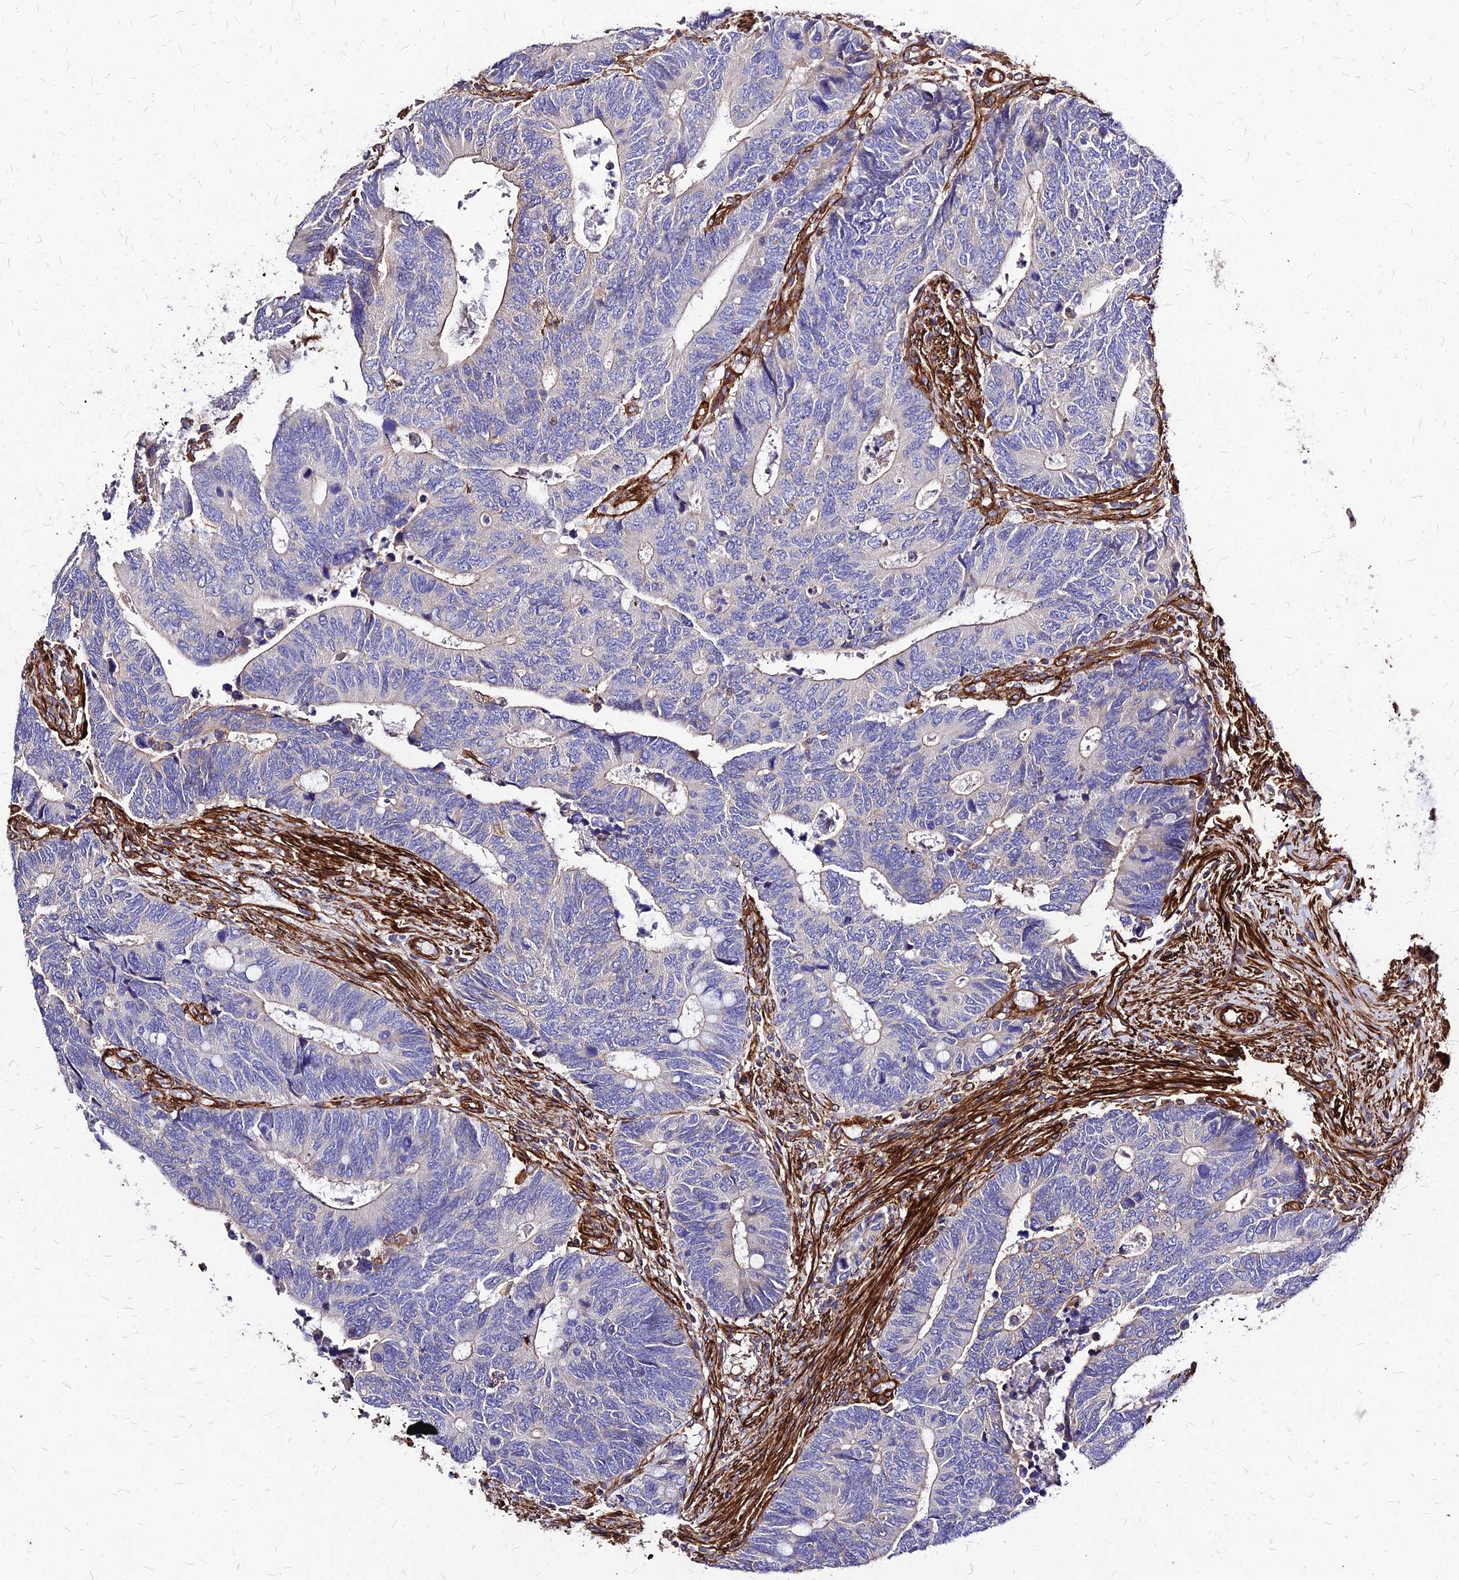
{"staining": {"intensity": "weak", "quantity": "<25%", "location": "cytoplasmic/membranous"}, "tissue": "colorectal cancer", "cell_type": "Tumor cells", "image_type": "cancer", "snomed": [{"axis": "morphology", "description": "Adenocarcinoma, NOS"}, {"axis": "topography", "description": "Colon"}], "caption": "Immunohistochemistry of adenocarcinoma (colorectal) exhibits no positivity in tumor cells.", "gene": "EFCC1", "patient": {"sex": "male", "age": 87}}